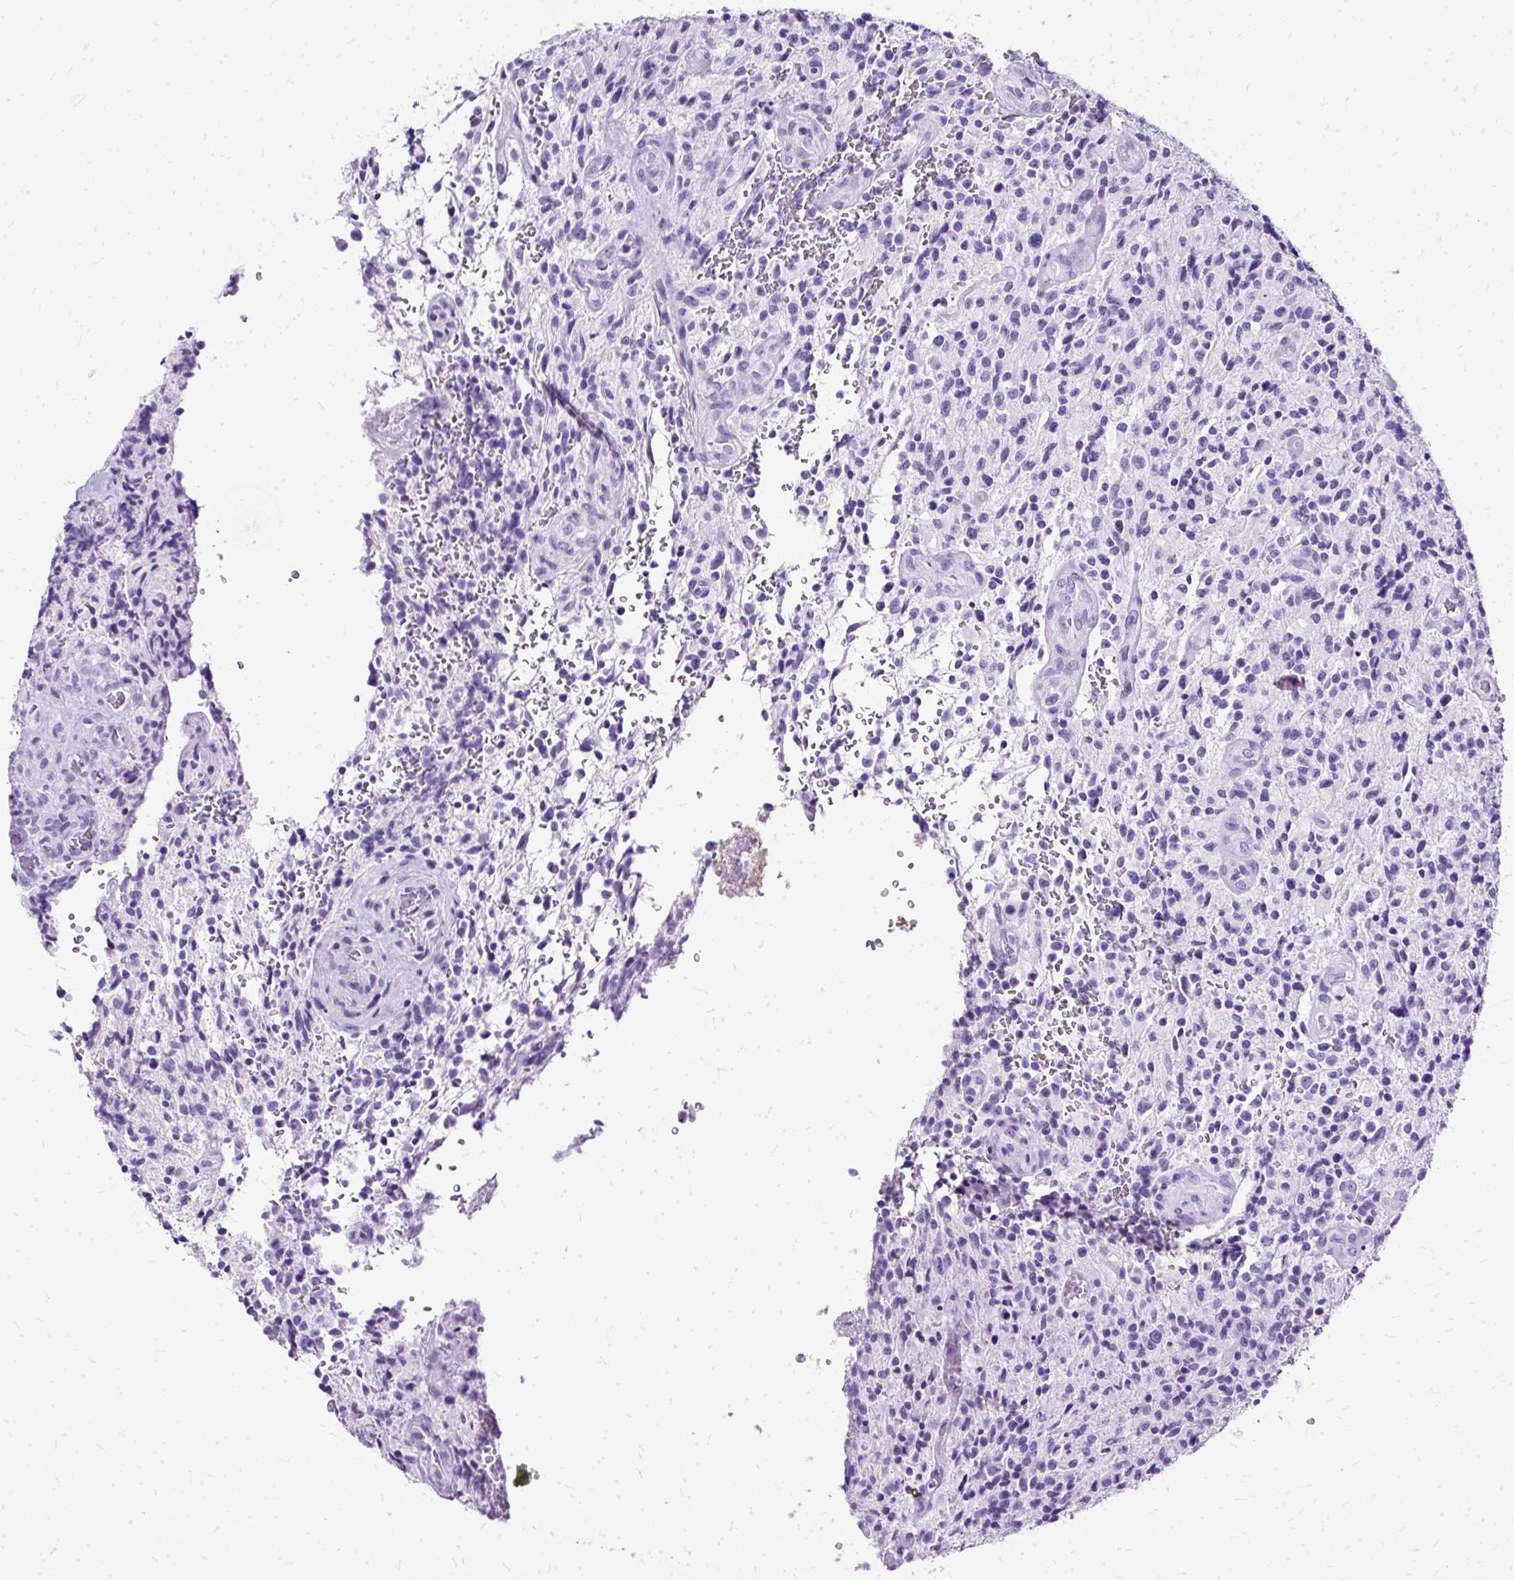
{"staining": {"intensity": "negative", "quantity": "none", "location": "none"}, "tissue": "glioma", "cell_type": "Tumor cells", "image_type": "cancer", "snomed": [{"axis": "morphology", "description": "Normal tissue, NOS"}, {"axis": "morphology", "description": "Glioma, malignant, High grade"}, {"axis": "topography", "description": "Cerebral cortex"}], "caption": "An immunohistochemistry (IHC) micrograph of malignant glioma (high-grade) is shown. There is no staining in tumor cells of malignant glioma (high-grade).", "gene": "SLC8A2", "patient": {"sex": "male", "age": 56}}